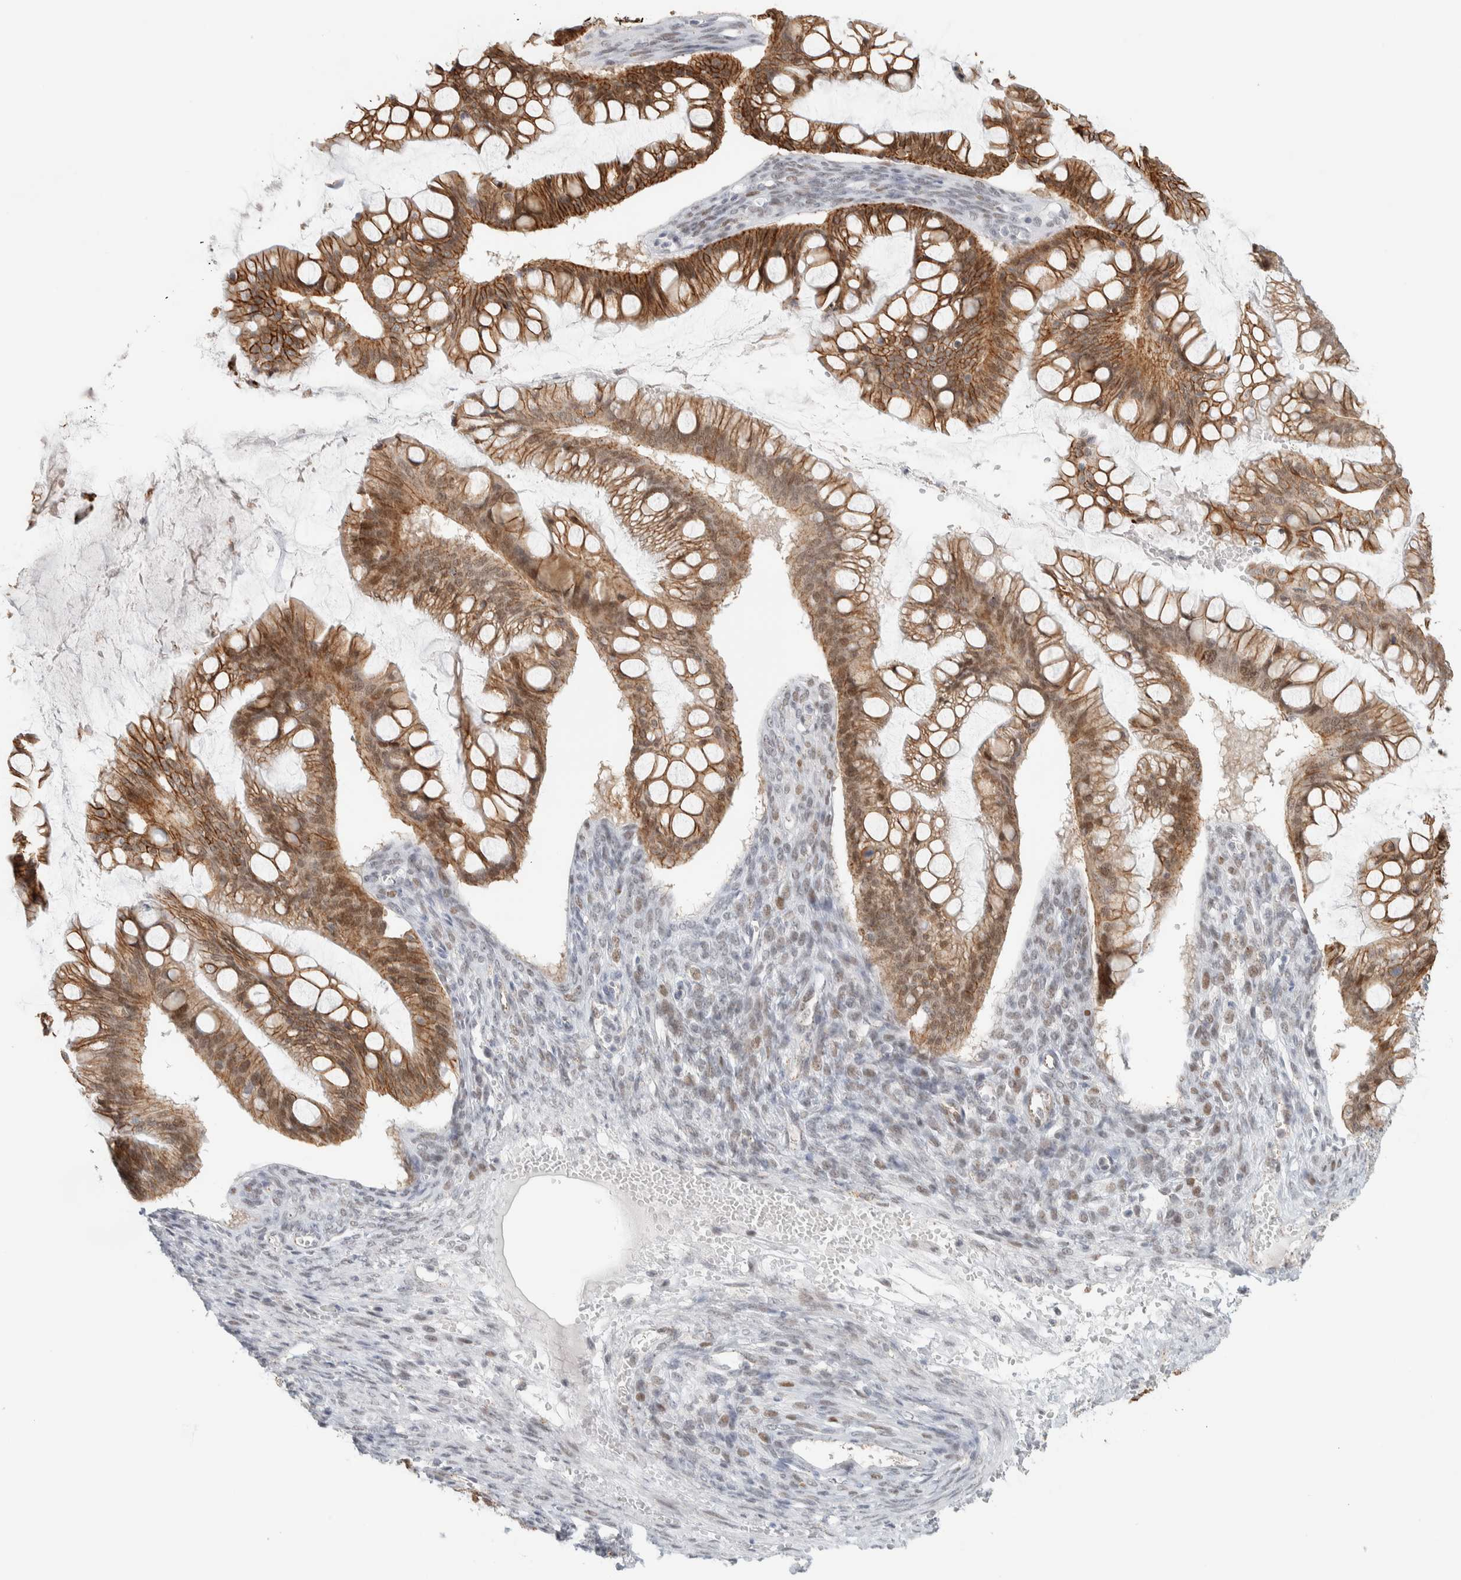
{"staining": {"intensity": "moderate", "quantity": ">75%", "location": "cytoplasmic/membranous"}, "tissue": "ovarian cancer", "cell_type": "Tumor cells", "image_type": "cancer", "snomed": [{"axis": "morphology", "description": "Cystadenocarcinoma, mucinous, NOS"}, {"axis": "topography", "description": "Ovary"}], "caption": "Immunohistochemistry (IHC) staining of ovarian mucinous cystadenocarcinoma, which shows medium levels of moderate cytoplasmic/membranous staining in about >75% of tumor cells indicating moderate cytoplasmic/membranous protein expression. The staining was performed using DAB (brown) for protein detection and nuclei were counterstained in hematoxylin (blue).", "gene": "CDH17", "patient": {"sex": "female", "age": 73}}